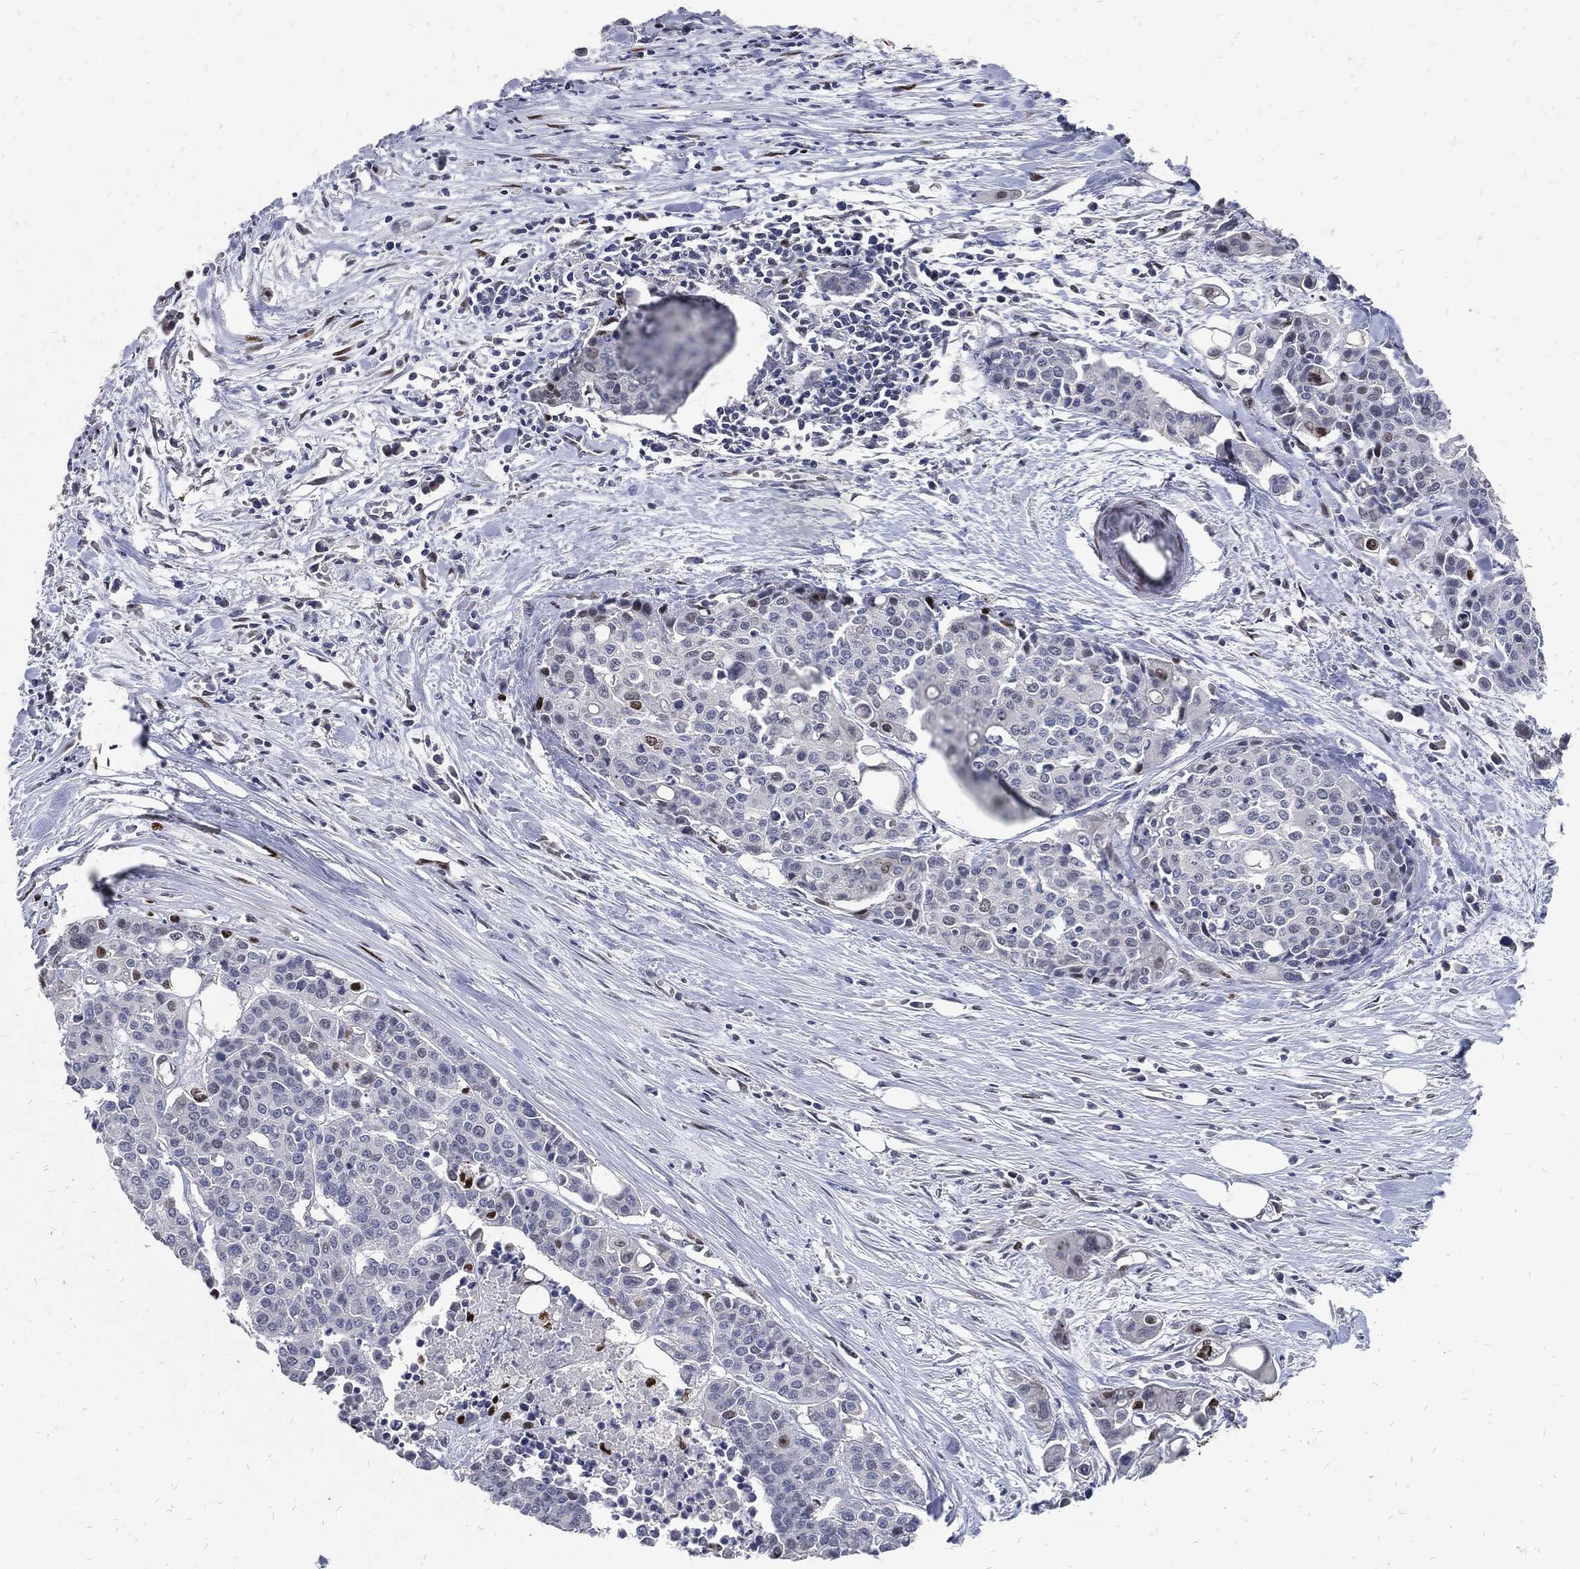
{"staining": {"intensity": "negative", "quantity": "none", "location": "none"}, "tissue": "carcinoid", "cell_type": "Tumor cells", "image_type": "cancer", "snomed": [{"axis": "morphology", "description": "Carcinoid, malignant, NOS"}, {"axis": "topography", "description": "Colon"}], "caption": "Immunohistochemistry (IHC) micrograph of carcinoid stained for a protein (brown), which reveals no positivity in tumor cells. (DAB immunohistochemistry (IHC) visualized using brightfield microscopy, high magnification).", "gene": "JUN", "patient": {"sex": "male", "age": 81}}